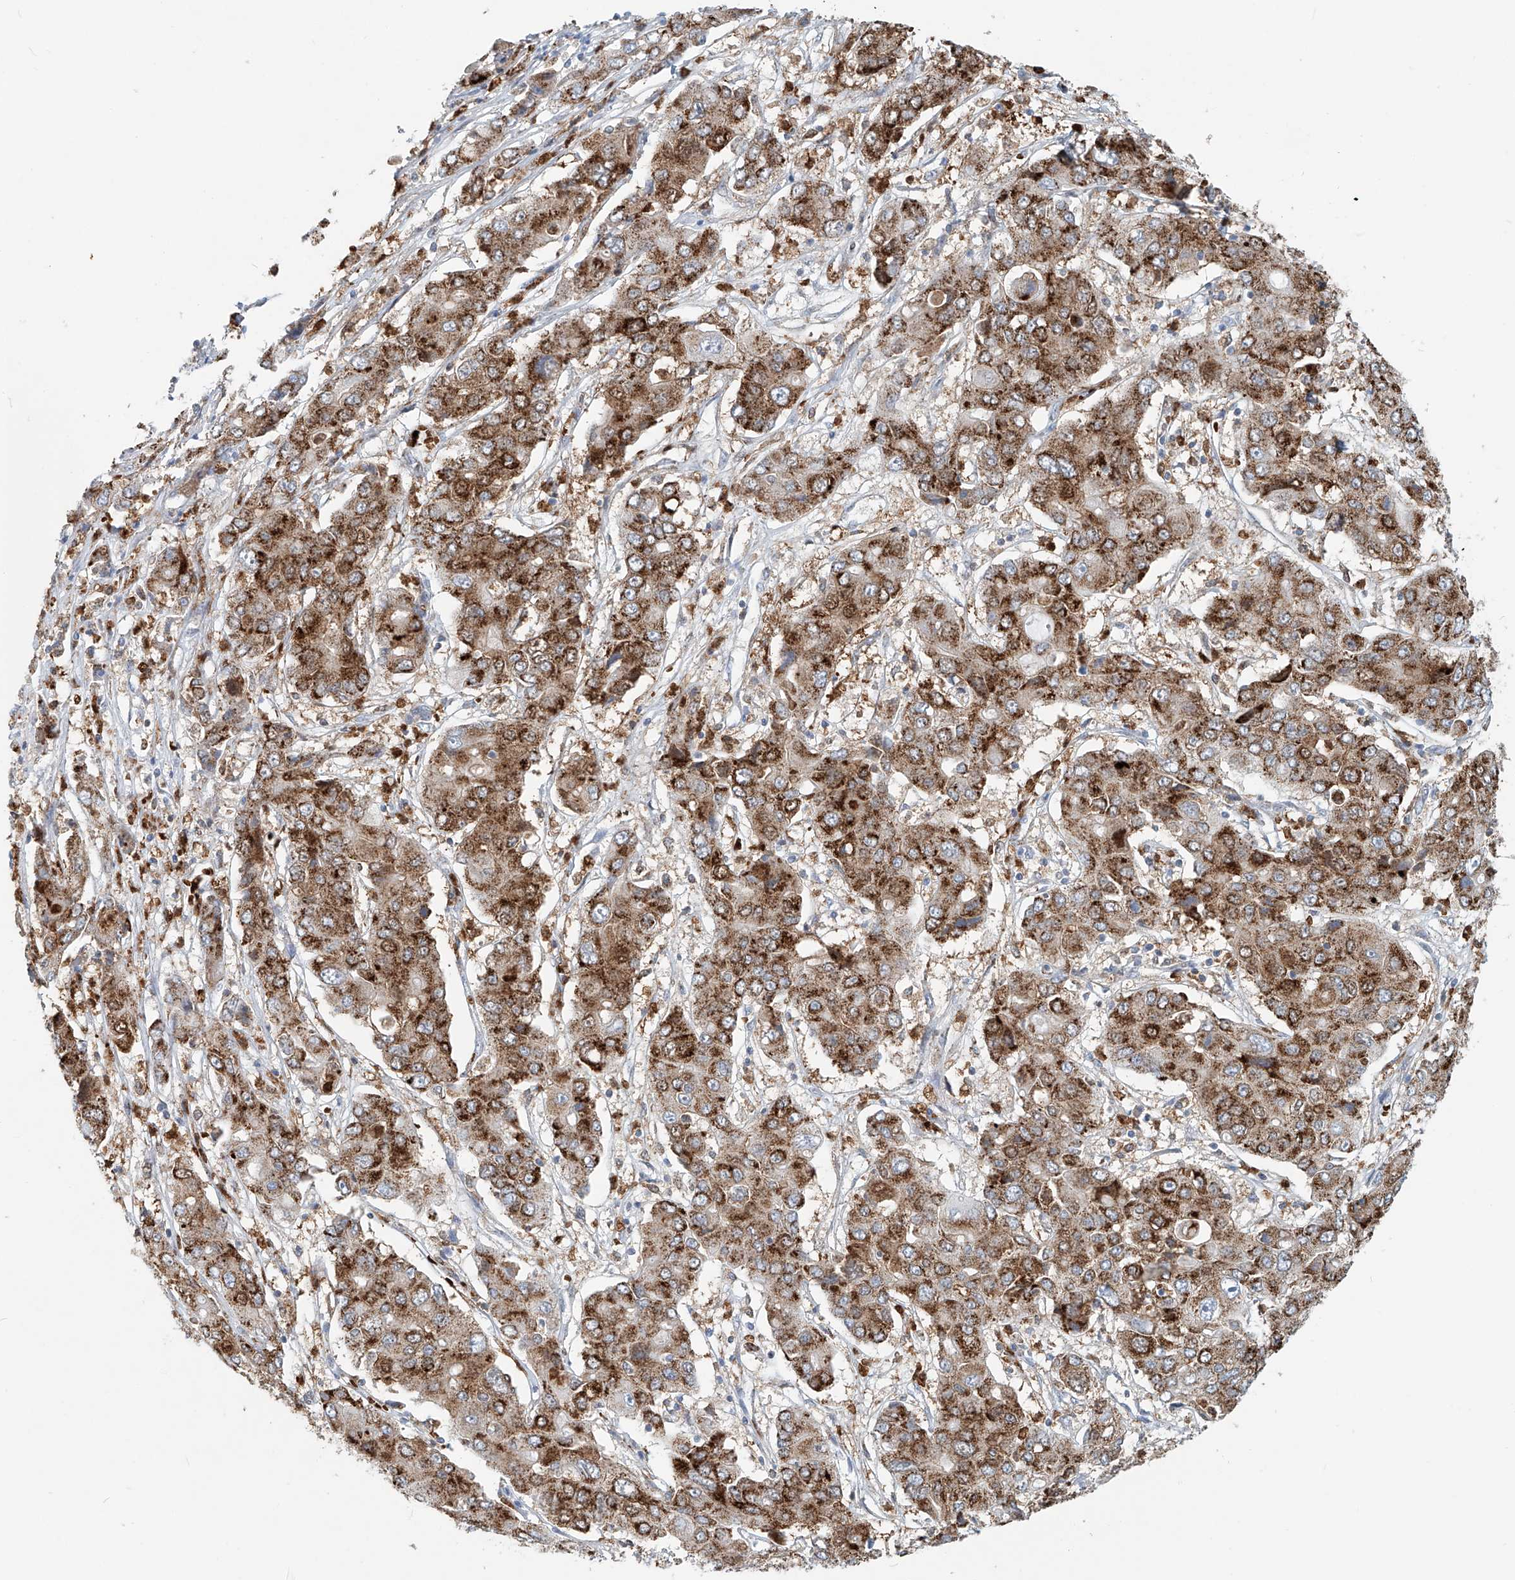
{"staining": {"intensity": "strong", "quantity": ">75%", "location": "cytoplasmic/membranous"}, "tissue": "liver cancer", "cell_type": "Tumor cells", "image_type": "cancer", "snomed": [{"axis": "morphology", "description": "Cholangiocarcinoma"}, {"axis": "topography", "description": "Liver"}], "caption": "Human cholangiocarcinoma (liver) stained with a brown dye displays strong cytoplasmic/membranous positive positivity in approximately >75% of tumor cells.", "gene": "PTPRA", "patient": {"sex": "male", "age": 67}}